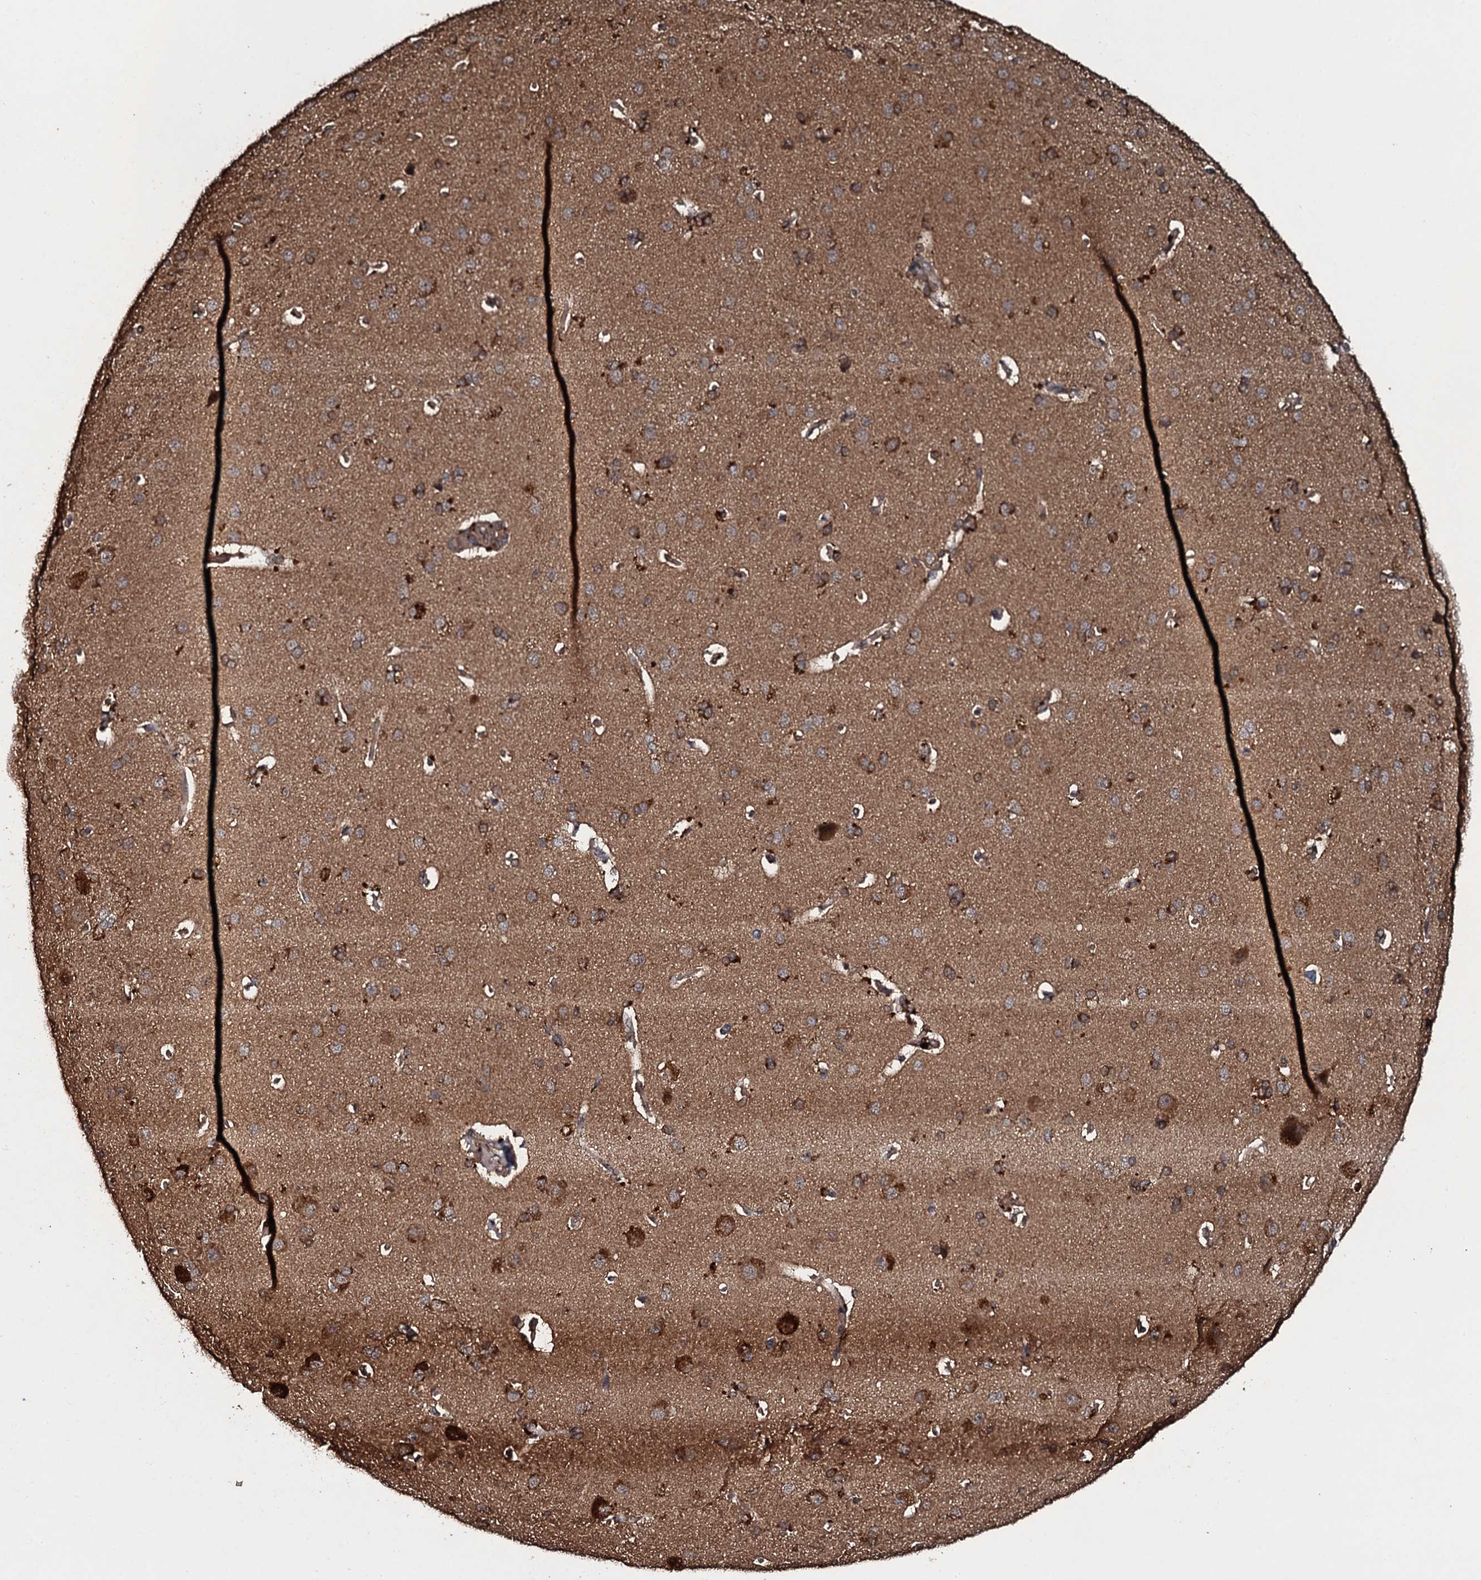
{"staining": {"intensity": "moderate", "quantity": "25%-75%", "location": "cytoplasmic/membranous"}, "tissue": "cerebral cortex", "cell_type": "Endothelial cells", "image_type": "normal", "snomed": [{"axis": "morphology", "description": "Normal tissue, NOS"}, {"axis": "topography", "description": "Cerebral cortex"}], "caption": "This micrograph reveals unremarkable cerebral cortex stained with IHC to label a protein in brown. The cytoplasmic/membranous of endothelial cells show moderate positivity for the protein. Nuclei are counter-stained blue.", "gene": "ADGRG3", "patient": {"sex": "male", "age": 62}}